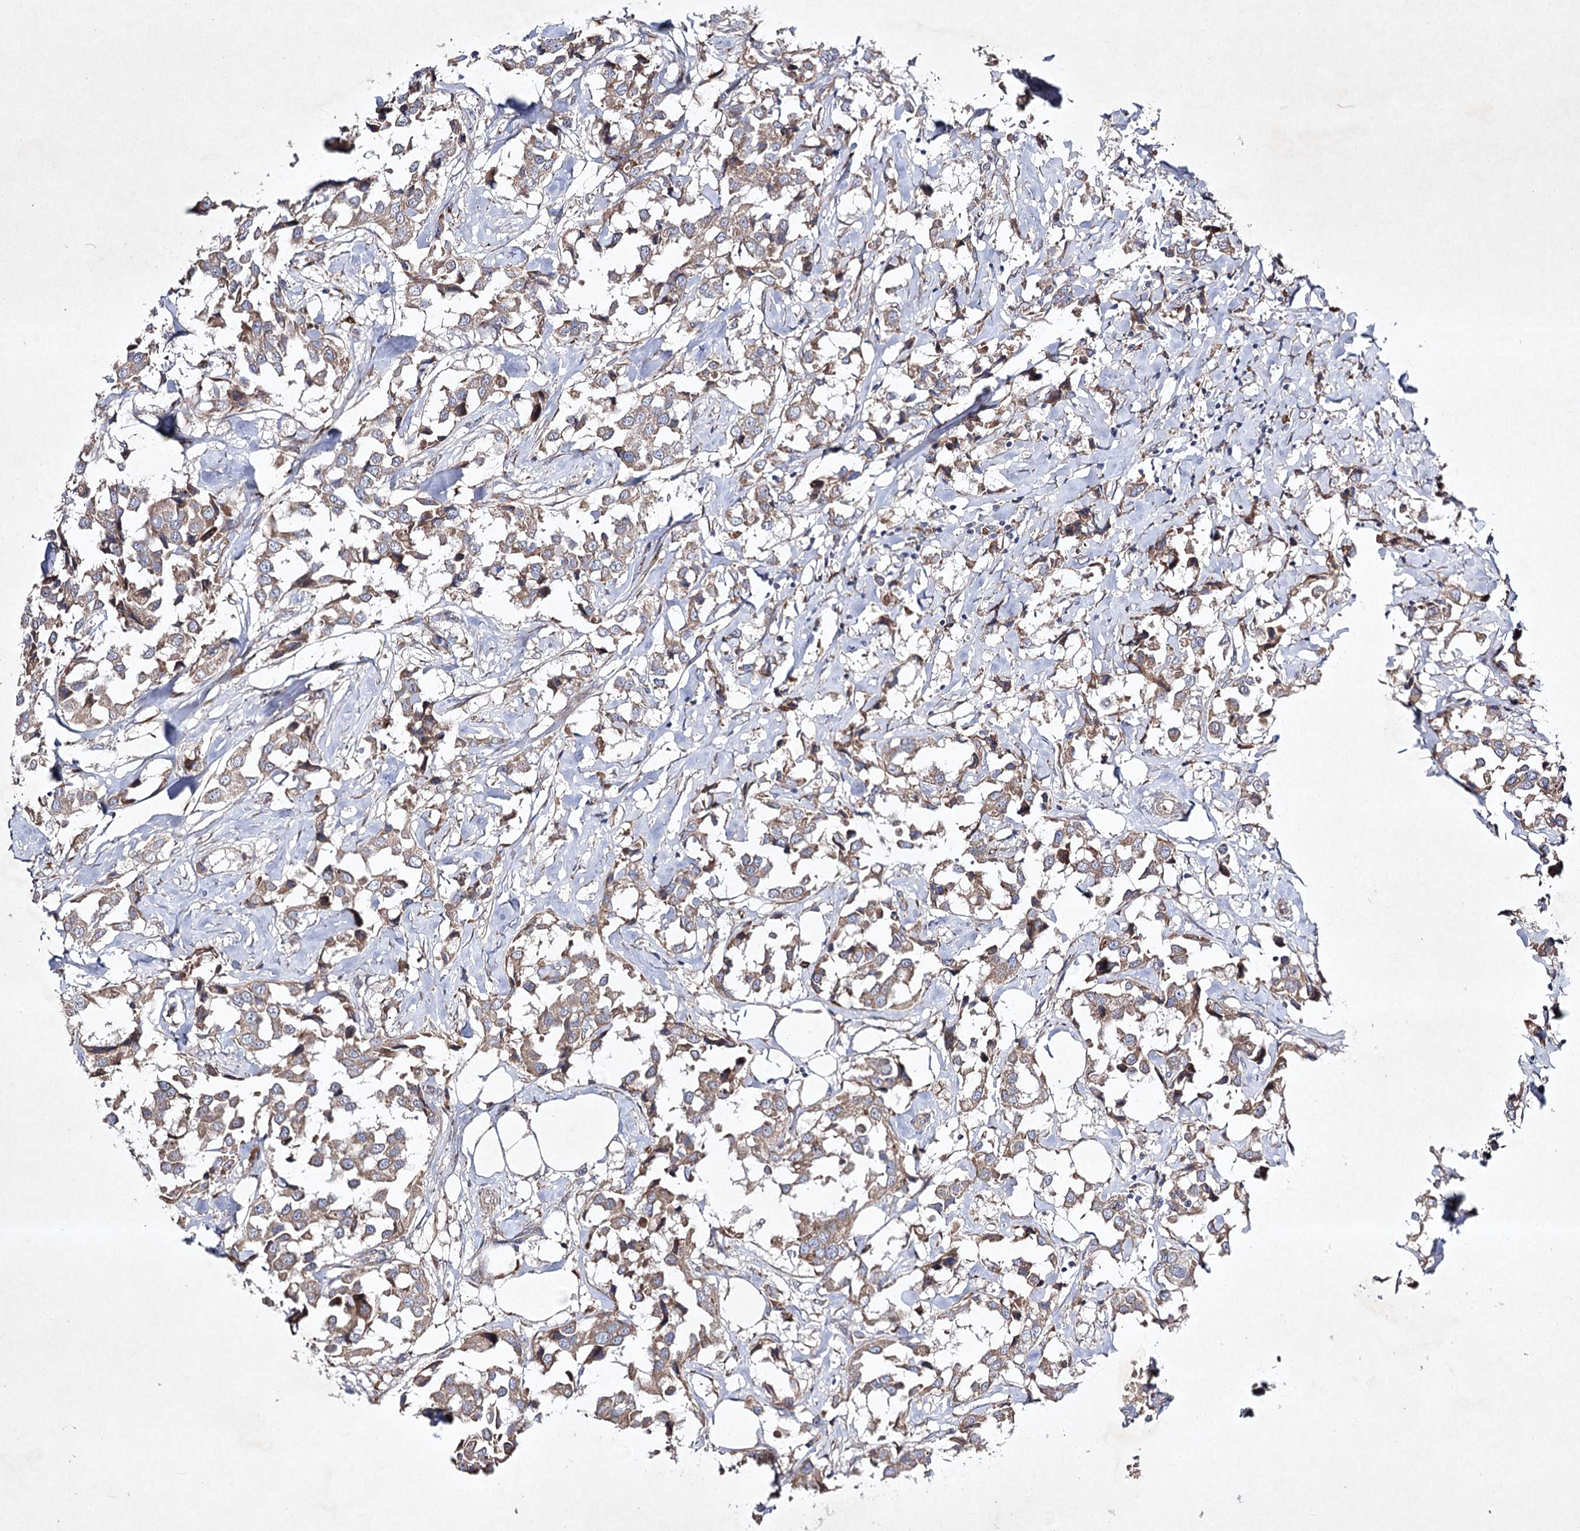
{"staining": {"intensity": "weak", "quantity": ">75%", "location": "cytoplasmic/membranous"}, "tissue": "breast cancer", "cell_type": "Tumor cells", "image_type": "cancer", "snomed": [{"axis": "morphology", "description": "Duct carcinoma"}, {"axis": "topography", "description": "Breast"}], "caption": "Breast cancer was stained to show a protein in brown. There is low levels of weak cytoplasmic/membranous expression in about >75% of tumor cells. (DAB IHC with brightfield microscopy, high magnification).", "gene": "ALG9", "patient": {"sex": "female", "age": 80}}